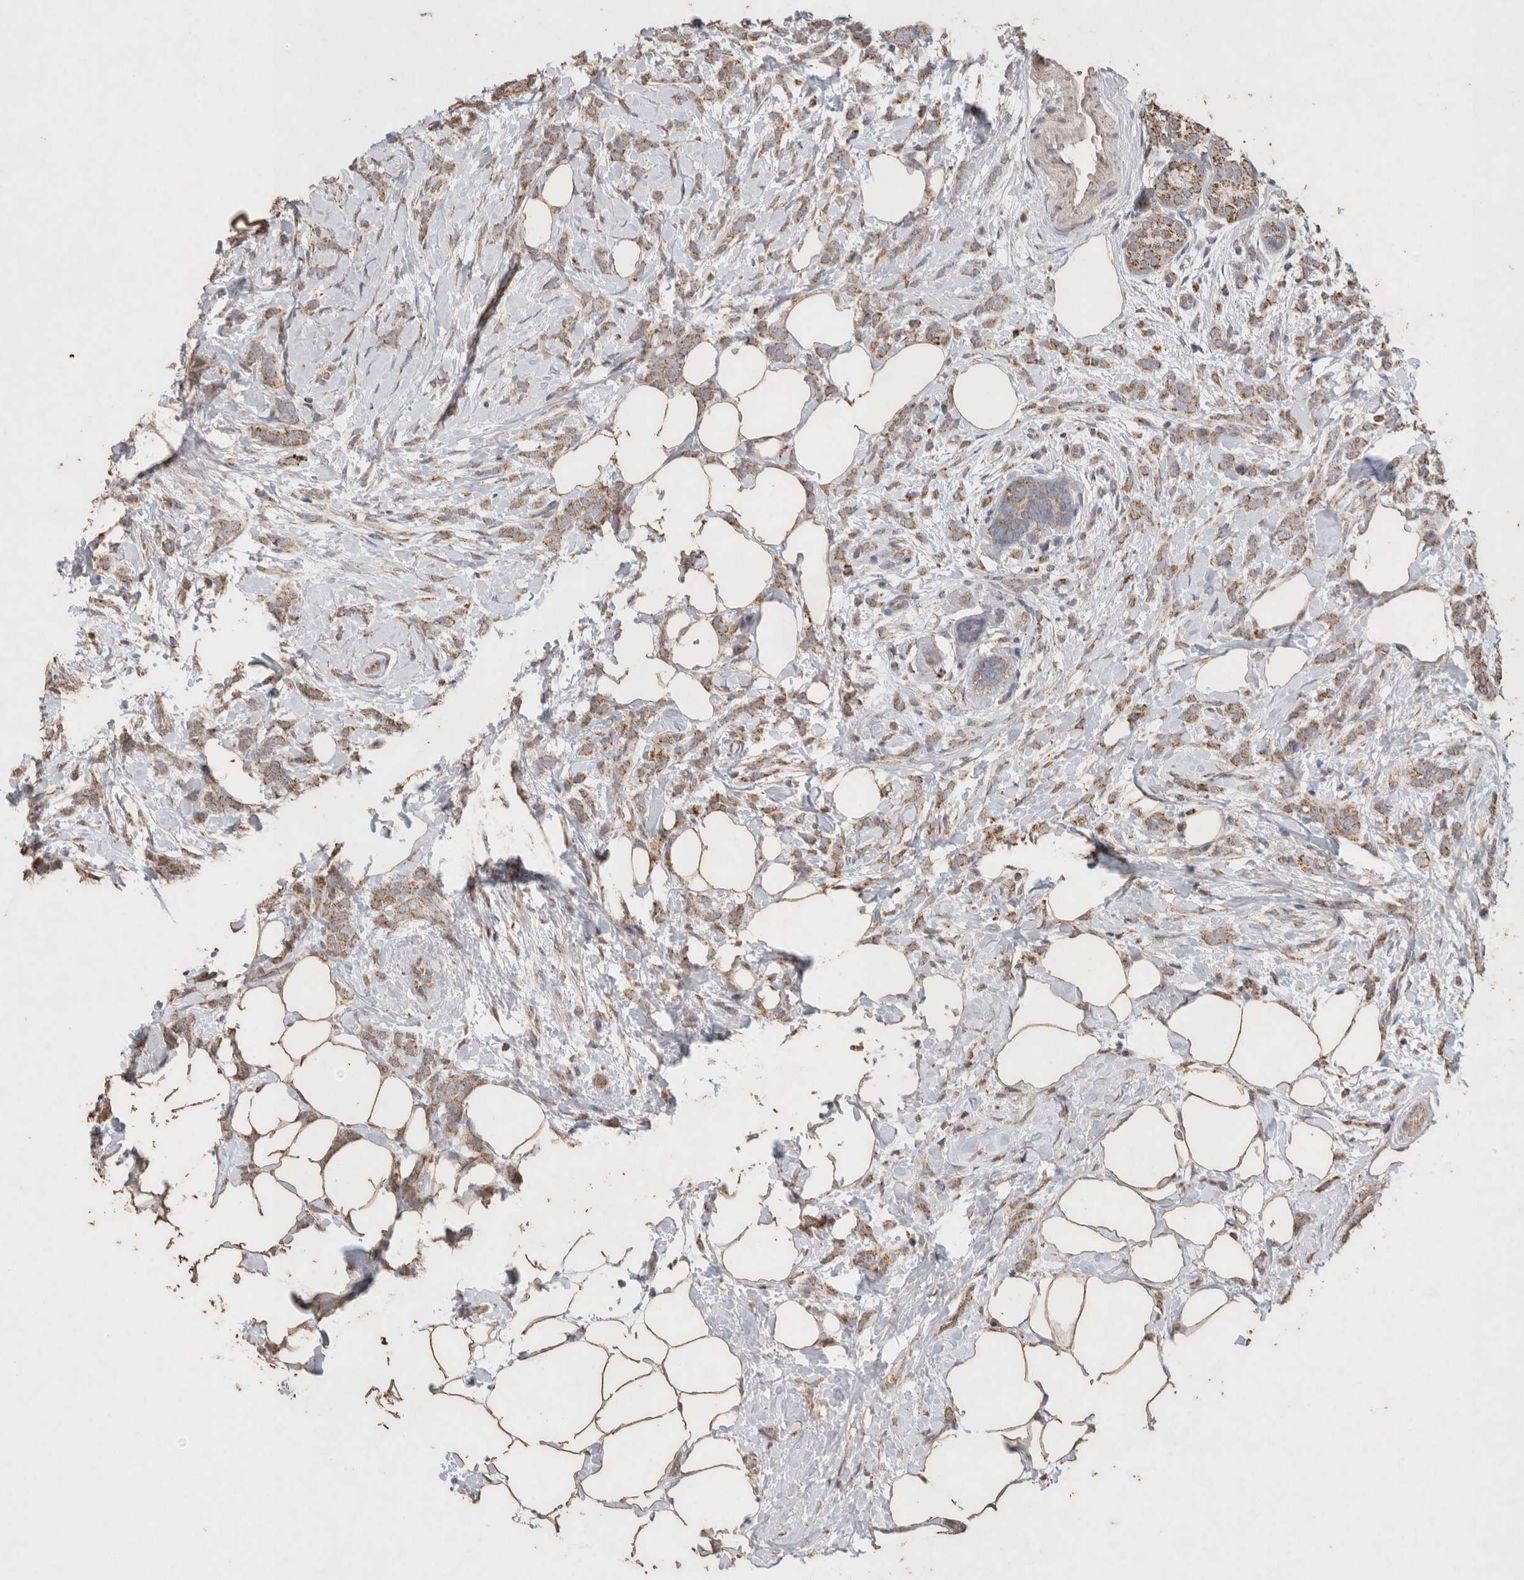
{"staining": {"intensity": "moderate", "quantity": ">75%", "location": "cytoplasmic/membranous"}, "tissue": "breast cancer", "cell_type": "Tumor cells", "image_type": "cancer", "snomed": [{"axis": "morphology", "description": "Lobular carcinoma, in situ"}, {"axis": "morphology", "description": "Lobular carcinoma"}, {"axis": "topography", "description": "Breast"}], "caption": "A brown stain labels moderate cytoplasmic/membranous staining of a protein in human breast cancer tumor cells.", "gene": "ACADM", "patient": {"sex": "female", "age": 41}}